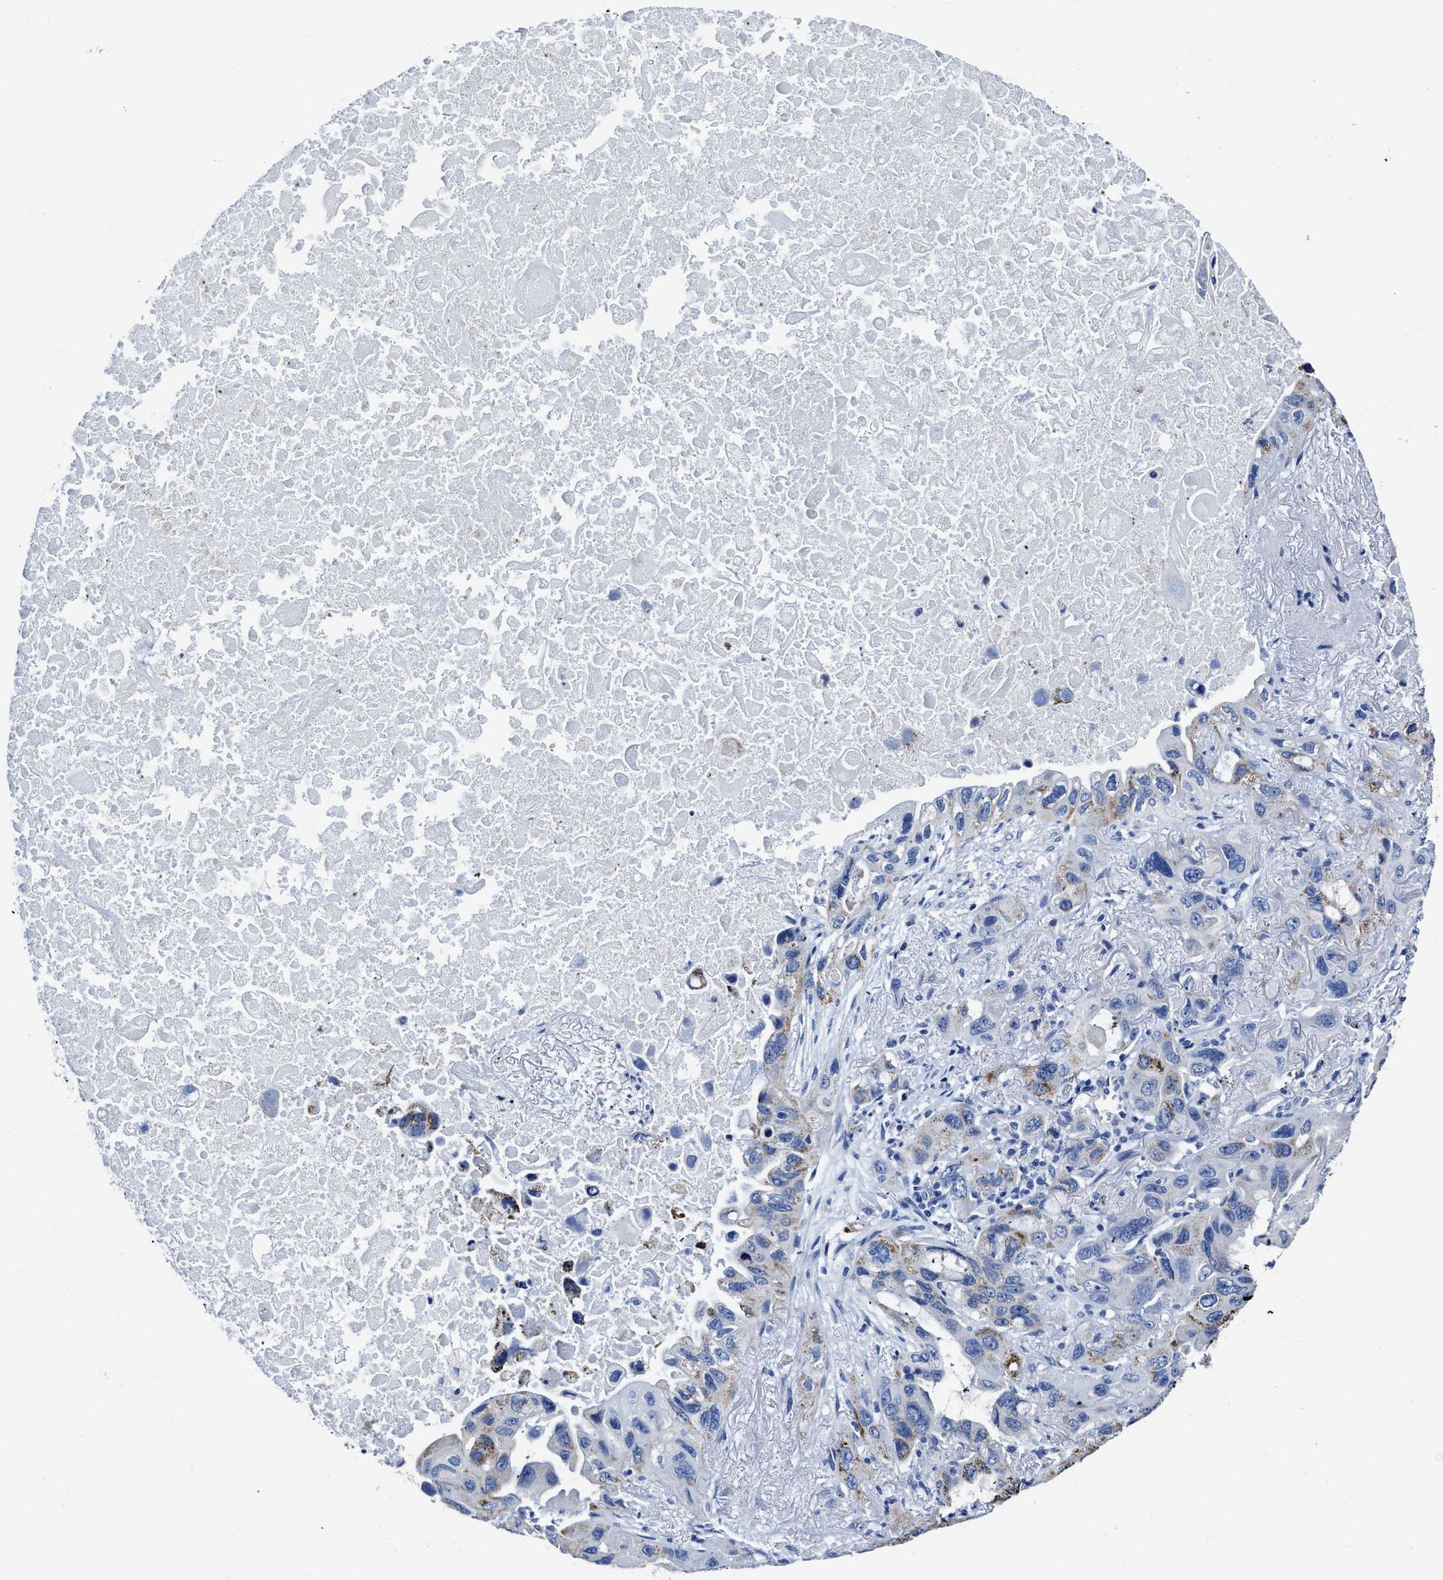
{"staining": {"intensity": "moderate", "quantity": "<25%", "location": "cytoplasmic/membranous"}, "tissue": "lung cancer", "cell_type": "Tumor cells", "image_type": "cancer", "snomed": [{"axis": "morphology", "description": "Squamous cell carcinoma, NOS"}, {"axis": "topography", "description": "Lung"}], "caption": "Protein expression analysis of lung squamous cell carcinoma shows moderate cytoplasmic/membranous staining in about <25% of tumor cells. The staining is performed using DAB brown chromogen to label protein expression. The nuclei are counter-stained blue using hematoxylin.", "gene": "KCNMB3", "patient": {"sex": "female", "age": 73}}